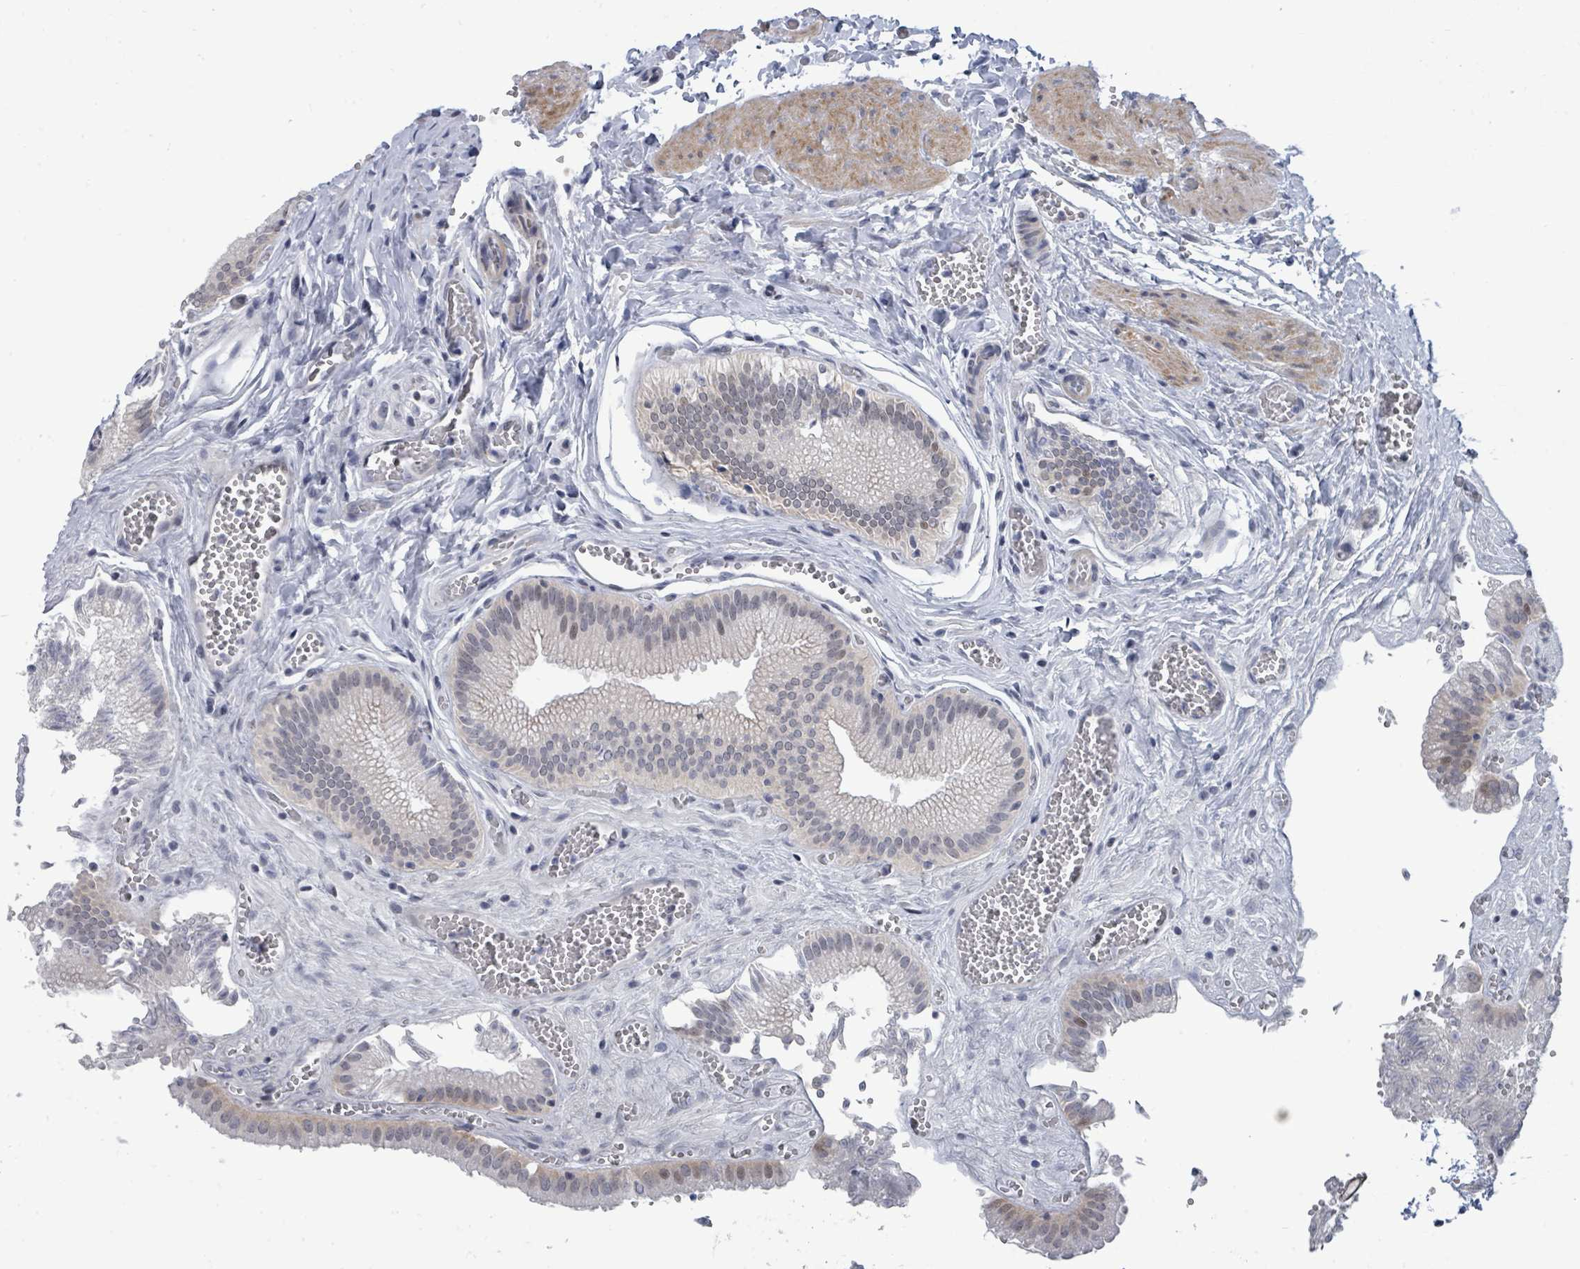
{"staining": {"intensity": "moderate", "quantity": "25%-75%", "location": "cytoplasmic/membranous,nuclear"}, "tissue": "gallbladder", "cell_type": "Glandular cells", "image_type": "normal", "snomed": [{"axis": "morphology", "description": "Normal tissue, NOS"}, {"axis": "topography", "description": "Gallbladder"}, {"axis": "topography", "description": "Peripheral nerve tissue"}], "caption": "Brown immunohistochemical staining in benign human gallbladder demonstrates moderate cytoplasmic/membranous,nuclear staining in about 25%-75% of glandular cells.", "gene": "CT45A10", "patient": {"sex": "male", "age": 17}}